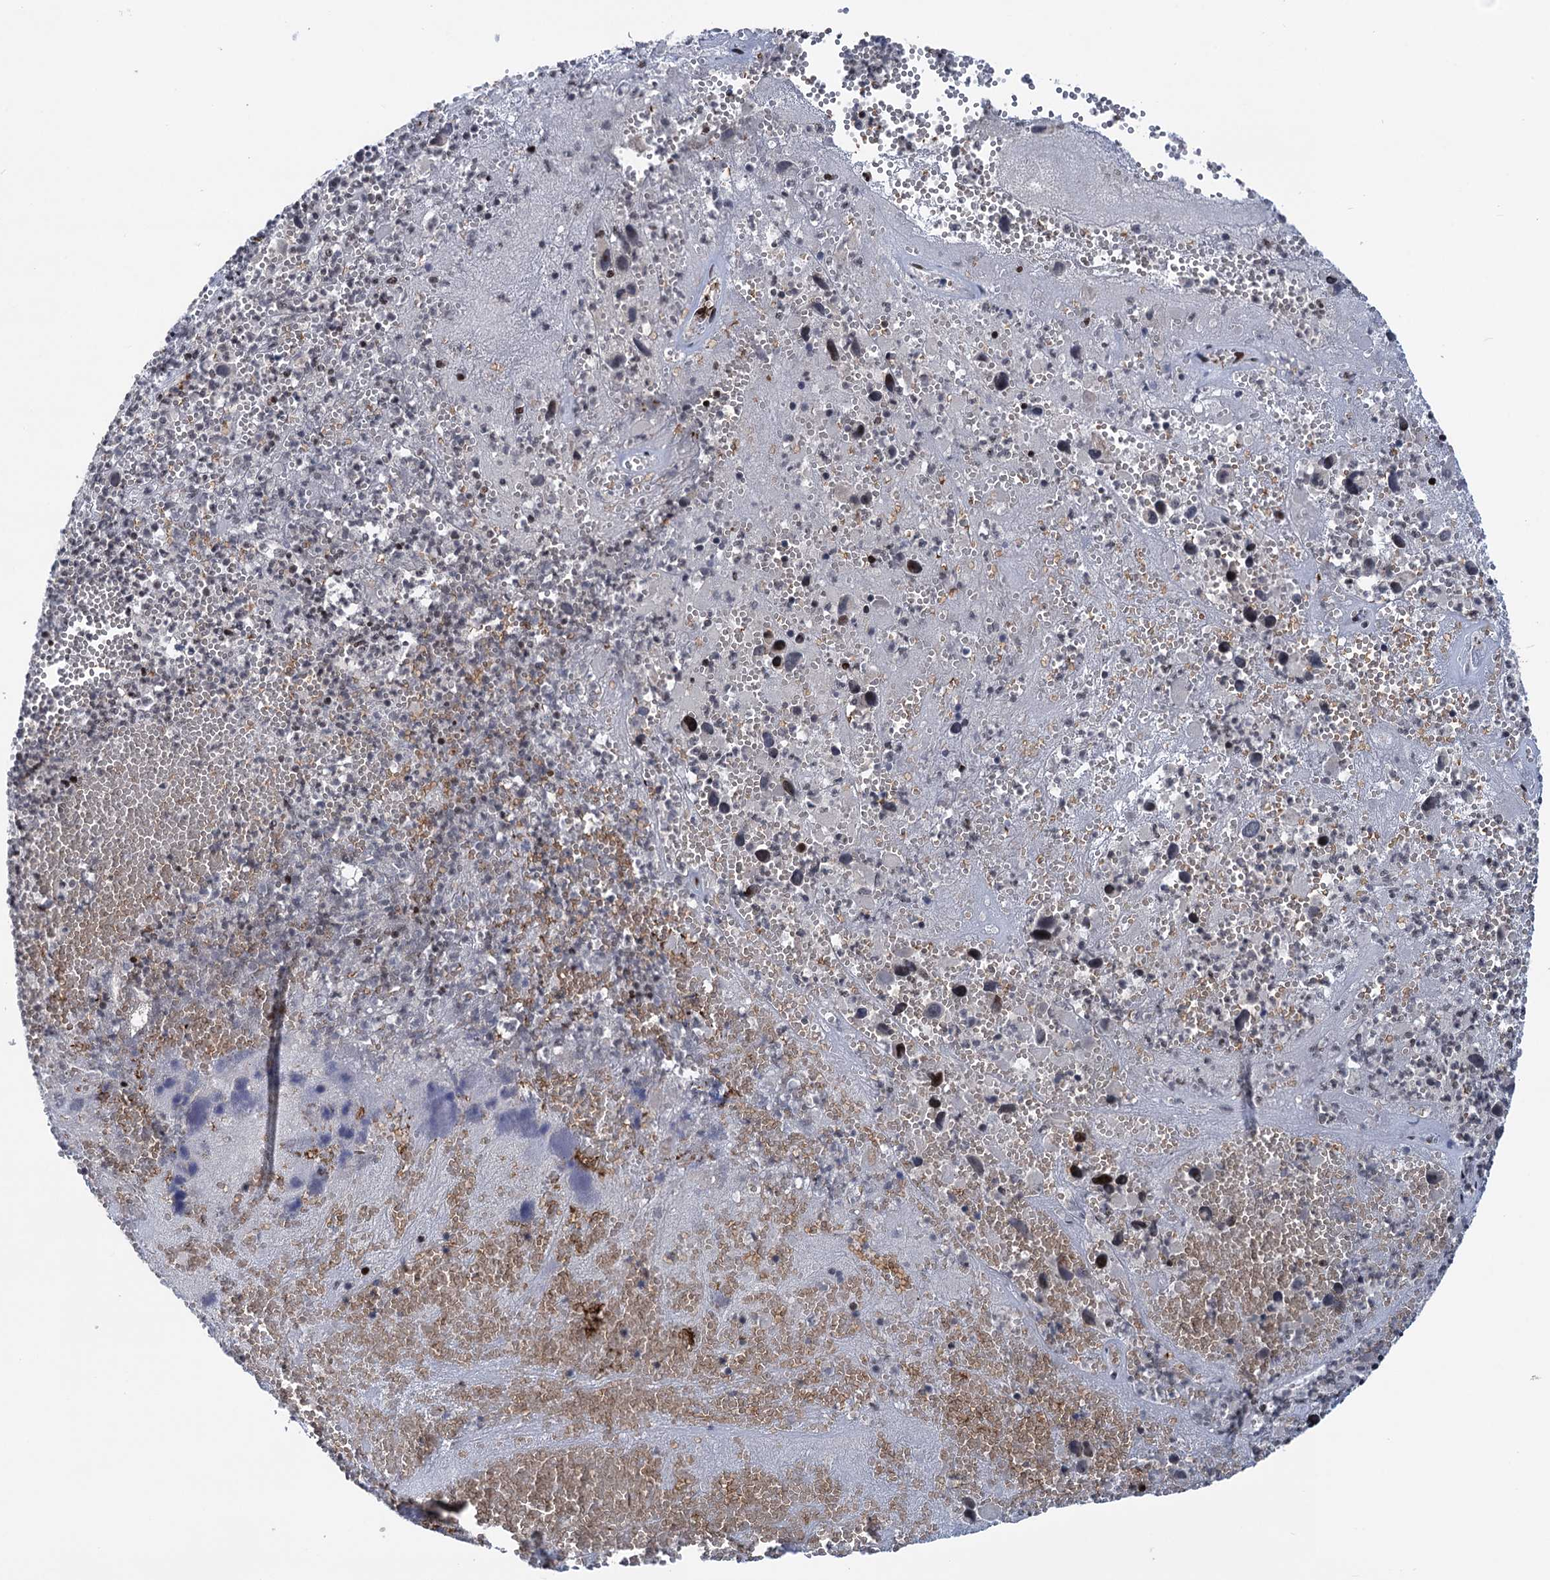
{"staining": {"intensity": "negative", "quantity": "none", "location": "none"}, "tissue": "melanoma", "cell_type": "Tumor cells", "image_type": "cancer", "snomed": [{"axis": "morphology", "description": "Malignant melanoma, NOS"}, {"axis": "topography", "description": "Skin"}], "caption": "A histopathology image of melanoma stained for a protein shows no brown staining in tumor cells.", "gene": "ZCCHC10", "patient": {"sex": "male", "age": 84}}